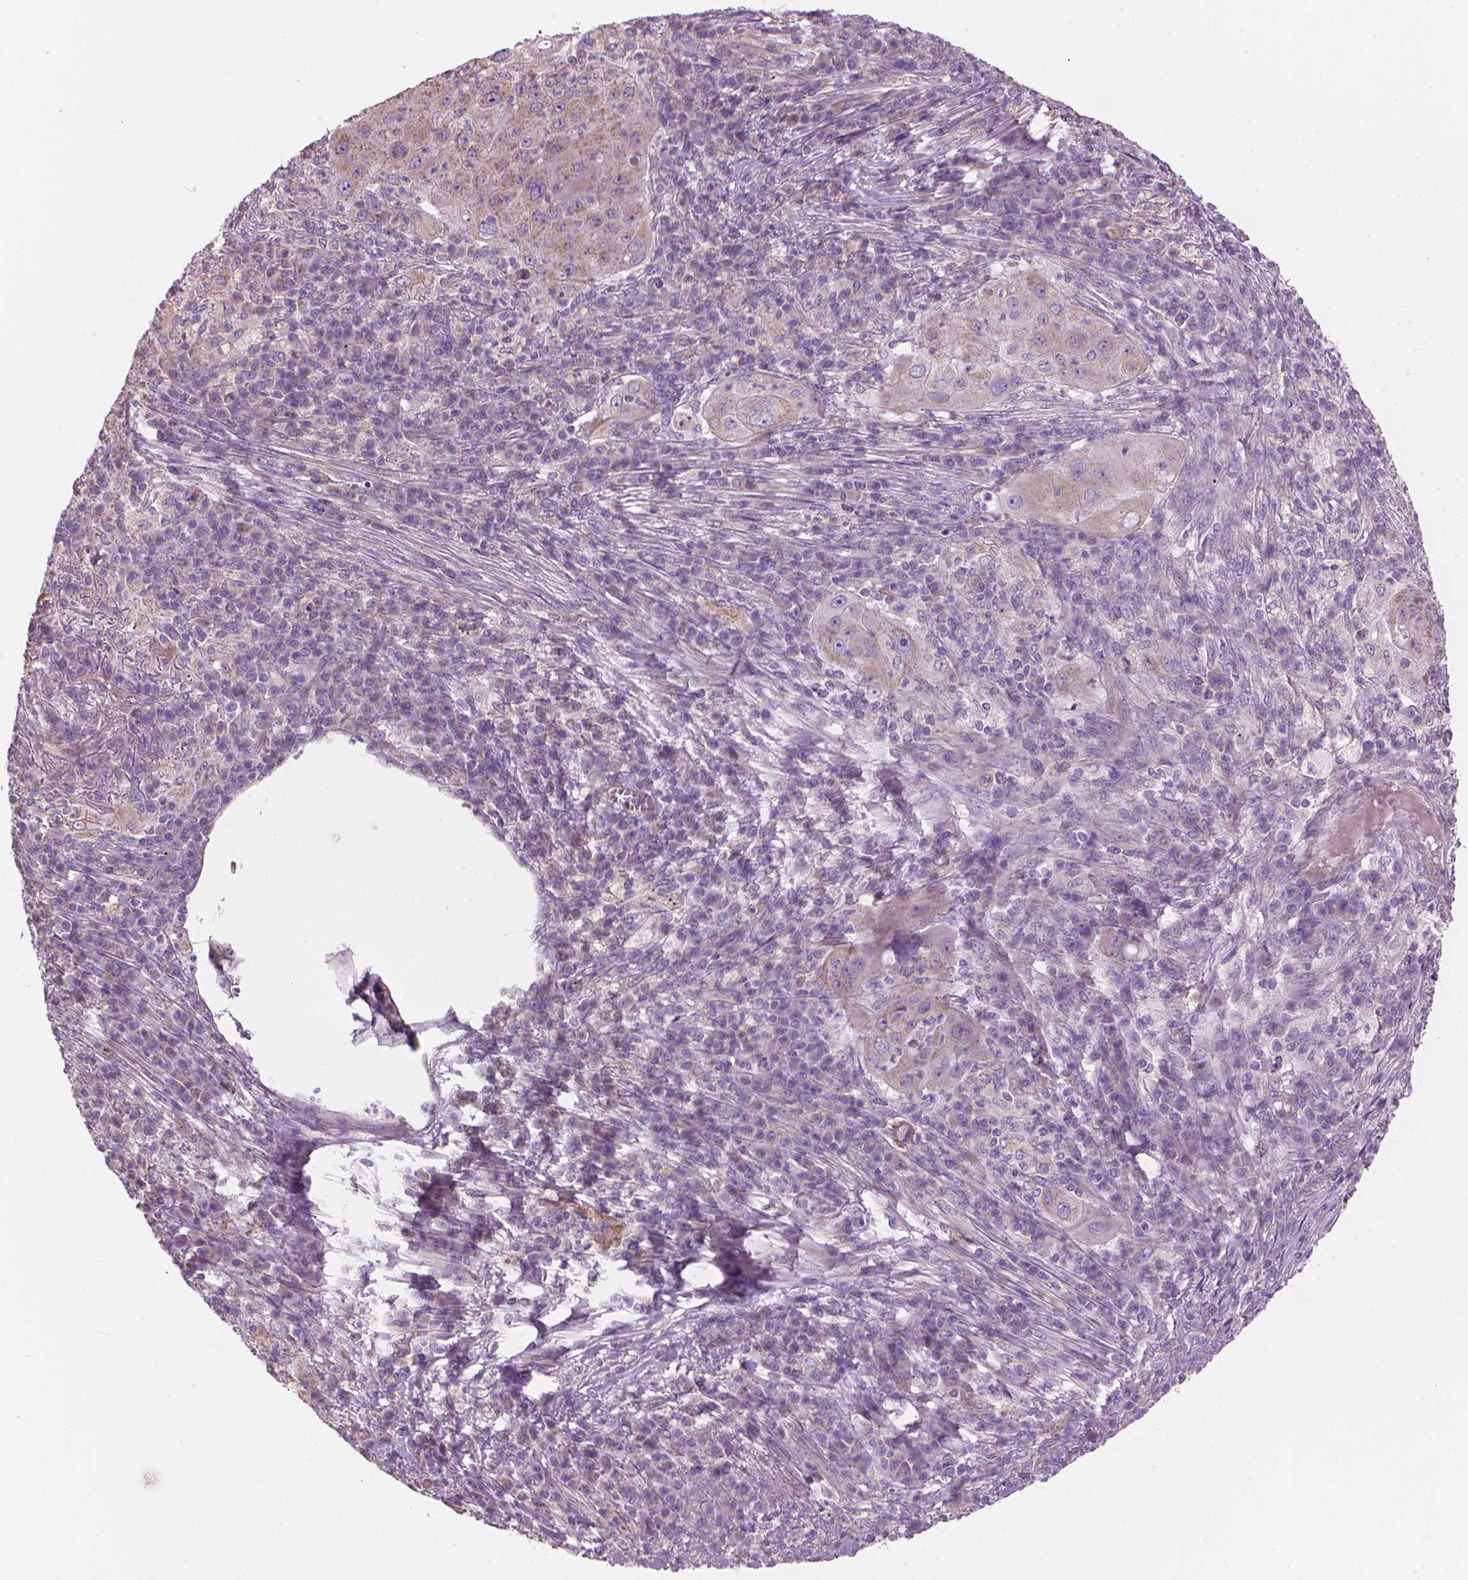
{"staining": {"intensity": "weak", "quantity": "<25%", "location": "cytoplasmic/membranous"}, "tissue": "lung cancer", "cell_type": "Tumor cells", "image_type": "cancer", "snomed": [{"axis": "morphology", "description": "Squamous cell carcinoma, NOS"}, {"axis": "topography", "description": "Lung"}], "caption": "Immunohistochemistry (IHC) micrograph of neoplastic tissue: human lung cancer stained with DAB (3,3'-diaminobenzidine) displays no significant protein expression in tumor cells.", "gene": "TTC29", "patient": {"sex": "female", "age": 59}}